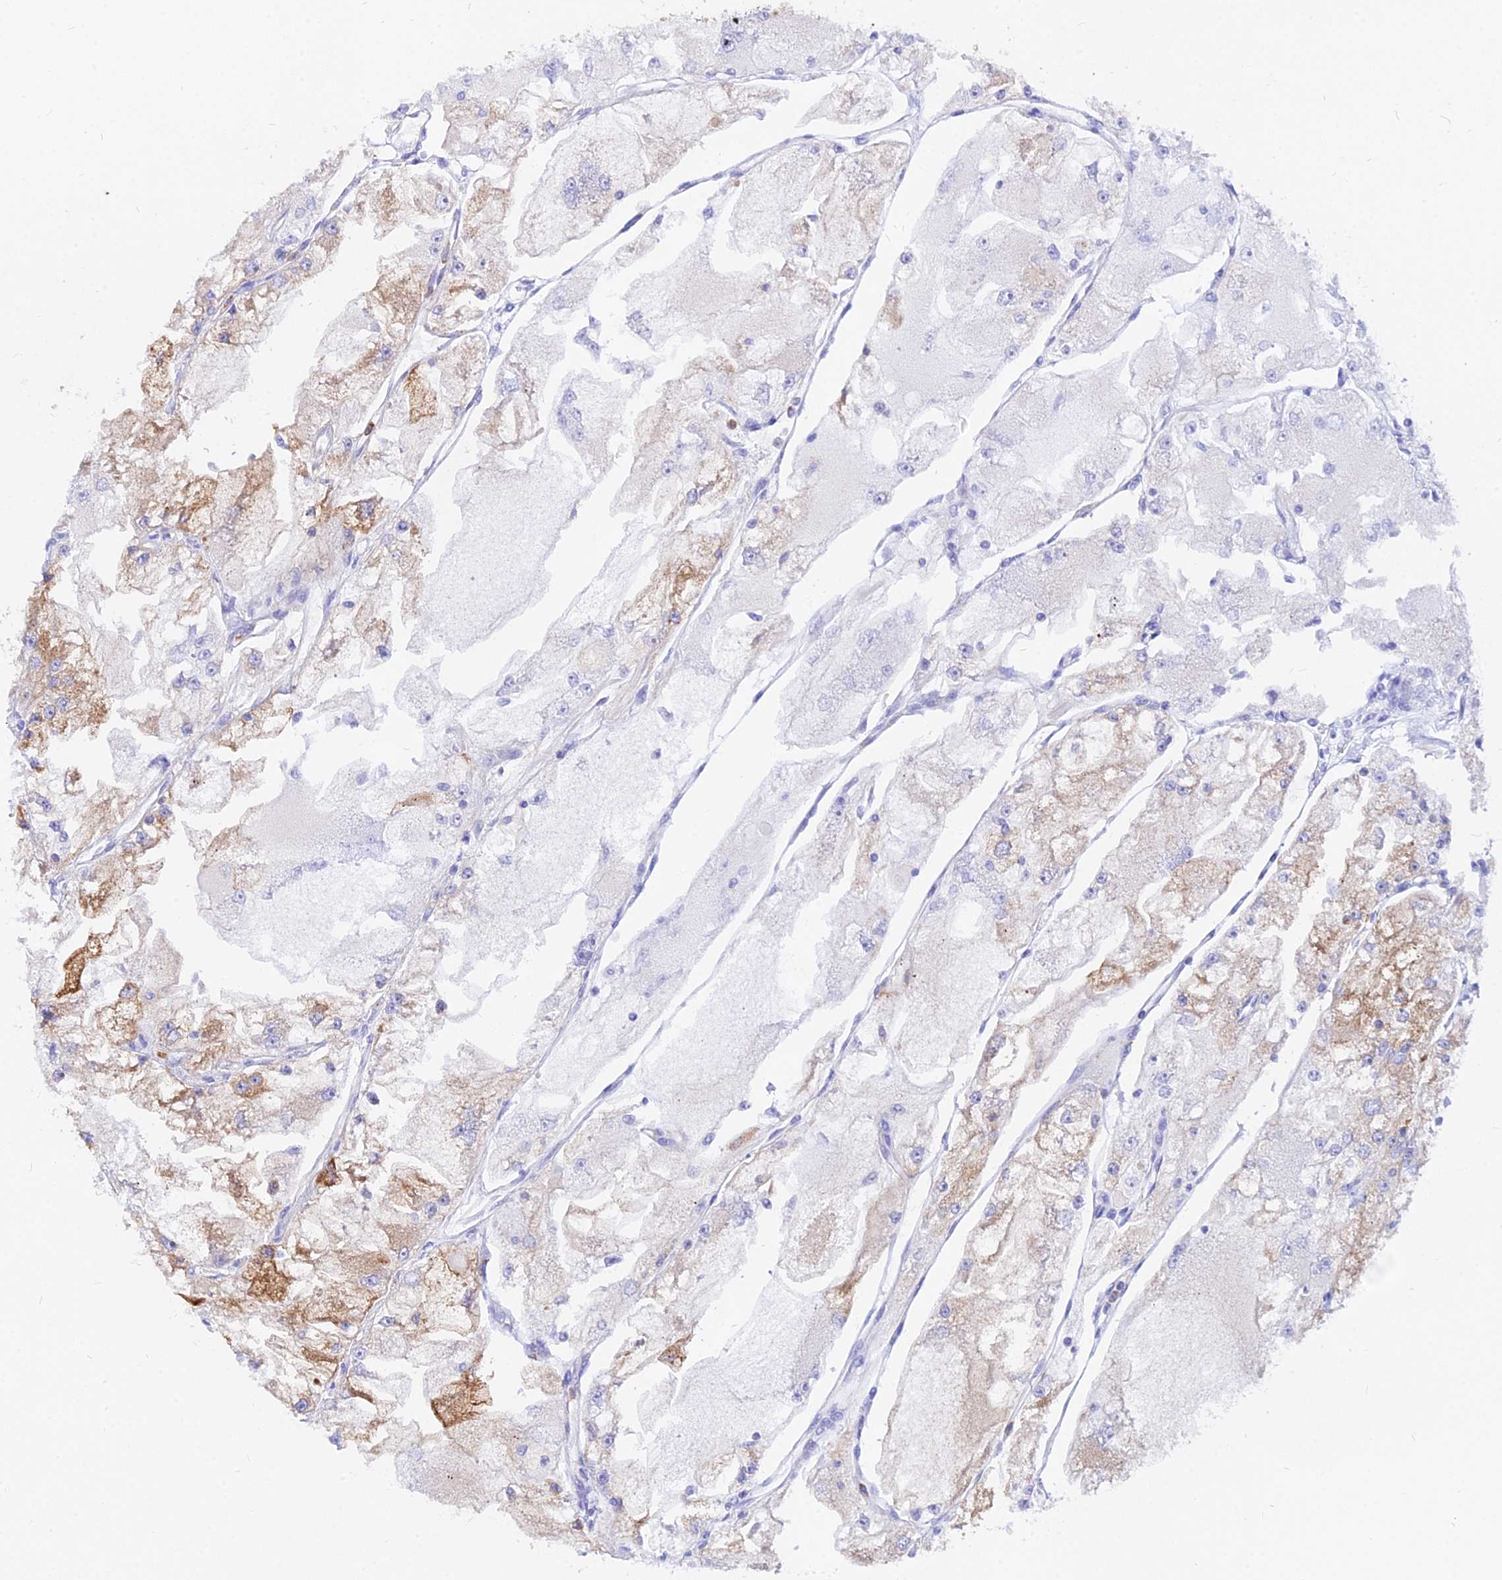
{"staining": {"intensity": "moderate", "quantity": "25%-75%", "location": "cytoplasmic/membranous"}, "tissue": "renal cancer", "cell_type": "Tumor cells", "image_type": "cancer", "snomed": [{"axis": "morphology", "description": "Adenocarcinoma, NOS"}, {"axis": "topography", "description": "Kidney"}], "caption": "Moderate cytoplasmic/membranous expression is seen in approximately 25%-75% of tumor cells in renal cancer.", "gene": "AGTRAP", "patient": {"sex": "female", "age": 72}}